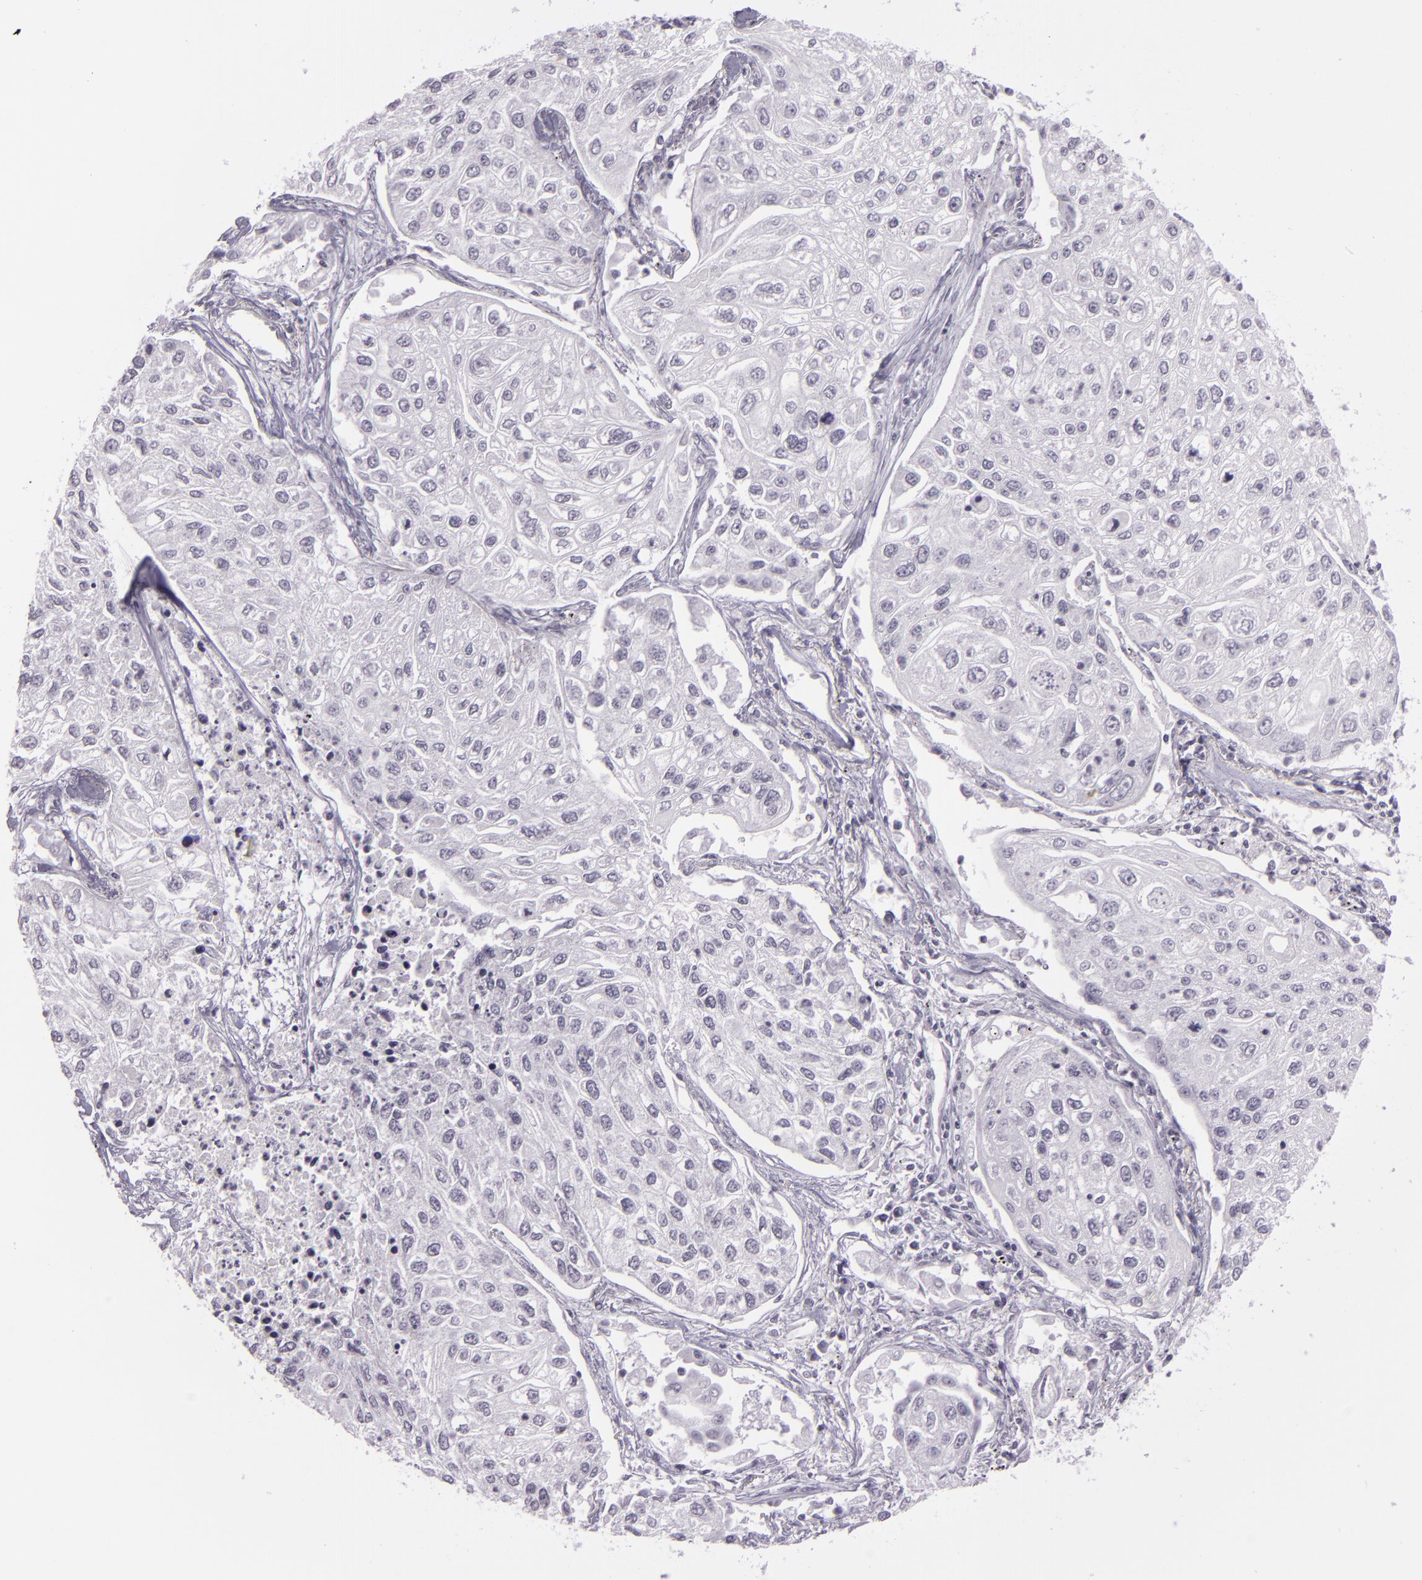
{"staining": {"intensity": "negative", "quantity": "none", "location": "none"}, "tissue": "lung cancer", "cell_type": "Tumor cells", "image_type": "cancer", "snomed": [{"axis": "morphology", "description": "Squamous cell carcinoma, NOS"}, {"axis": "topography", "description": "Lung"}], "caption": "A histopathology image of lung cancer stained for a protein reveals no brown staining in tumor cells.", "gene": "MCM3", "patient": {"sex": "male", "age": 75}}